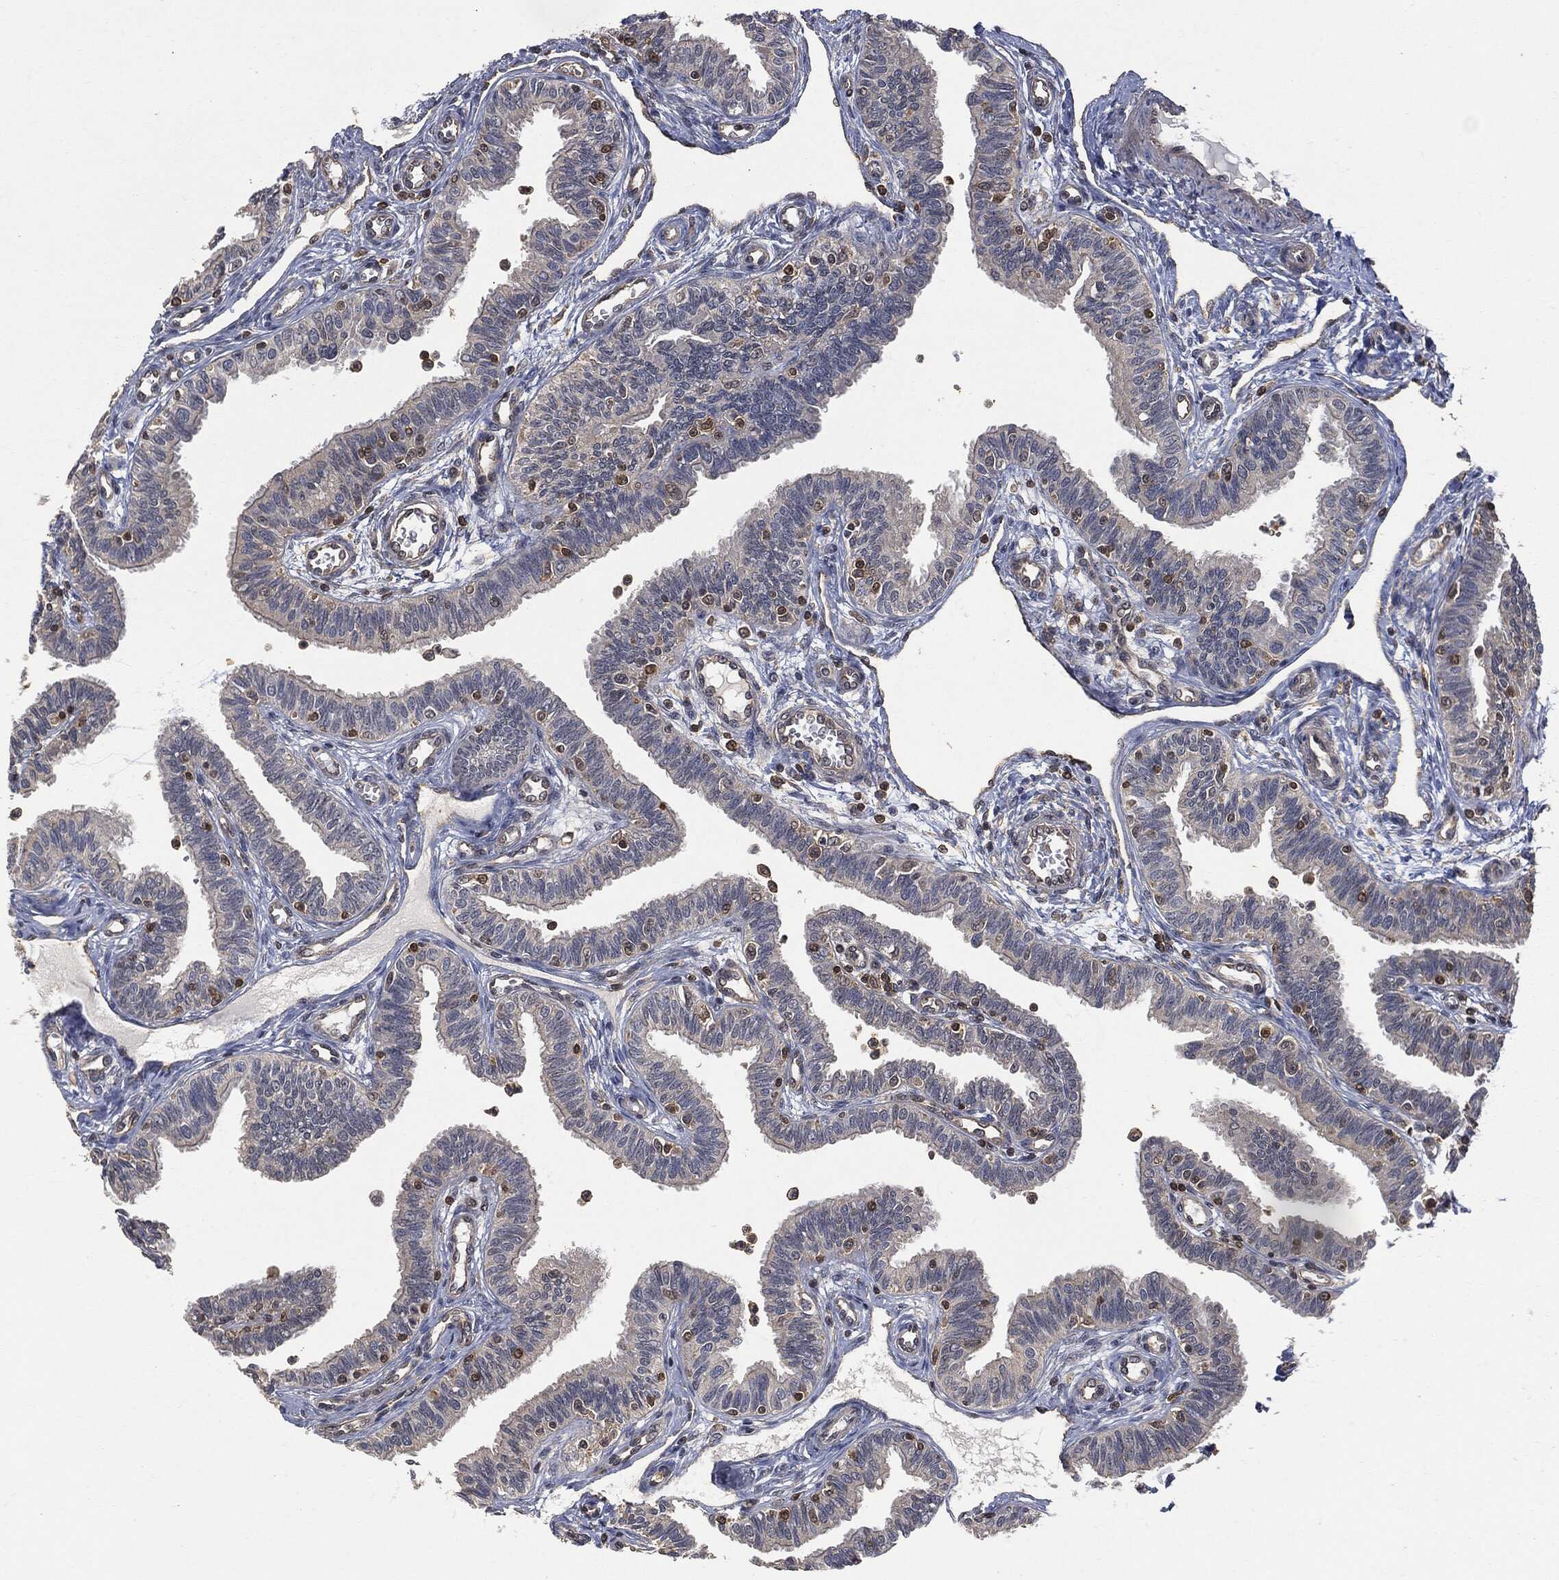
{"staining": {"intensity": "negative", "quantity": "none", "location": "none"}, "tissue": "fallopian tube", "cell_type": "Glandular cells", "image_type": "normal", "snomed": [{"axis": "morphology", "description": "Normal tissue, NOS"}, {"axis": "topography", "description": "Fallopian tube"}], "caption": "Protein analysis of benign fallopian tube demonstrates no significant staining in glandular cells. (Immunohistochemistry, brightfield microscopy, high magnification).", "gene": "PSMB10", "patient": {"sex": "female", "age": 36}}